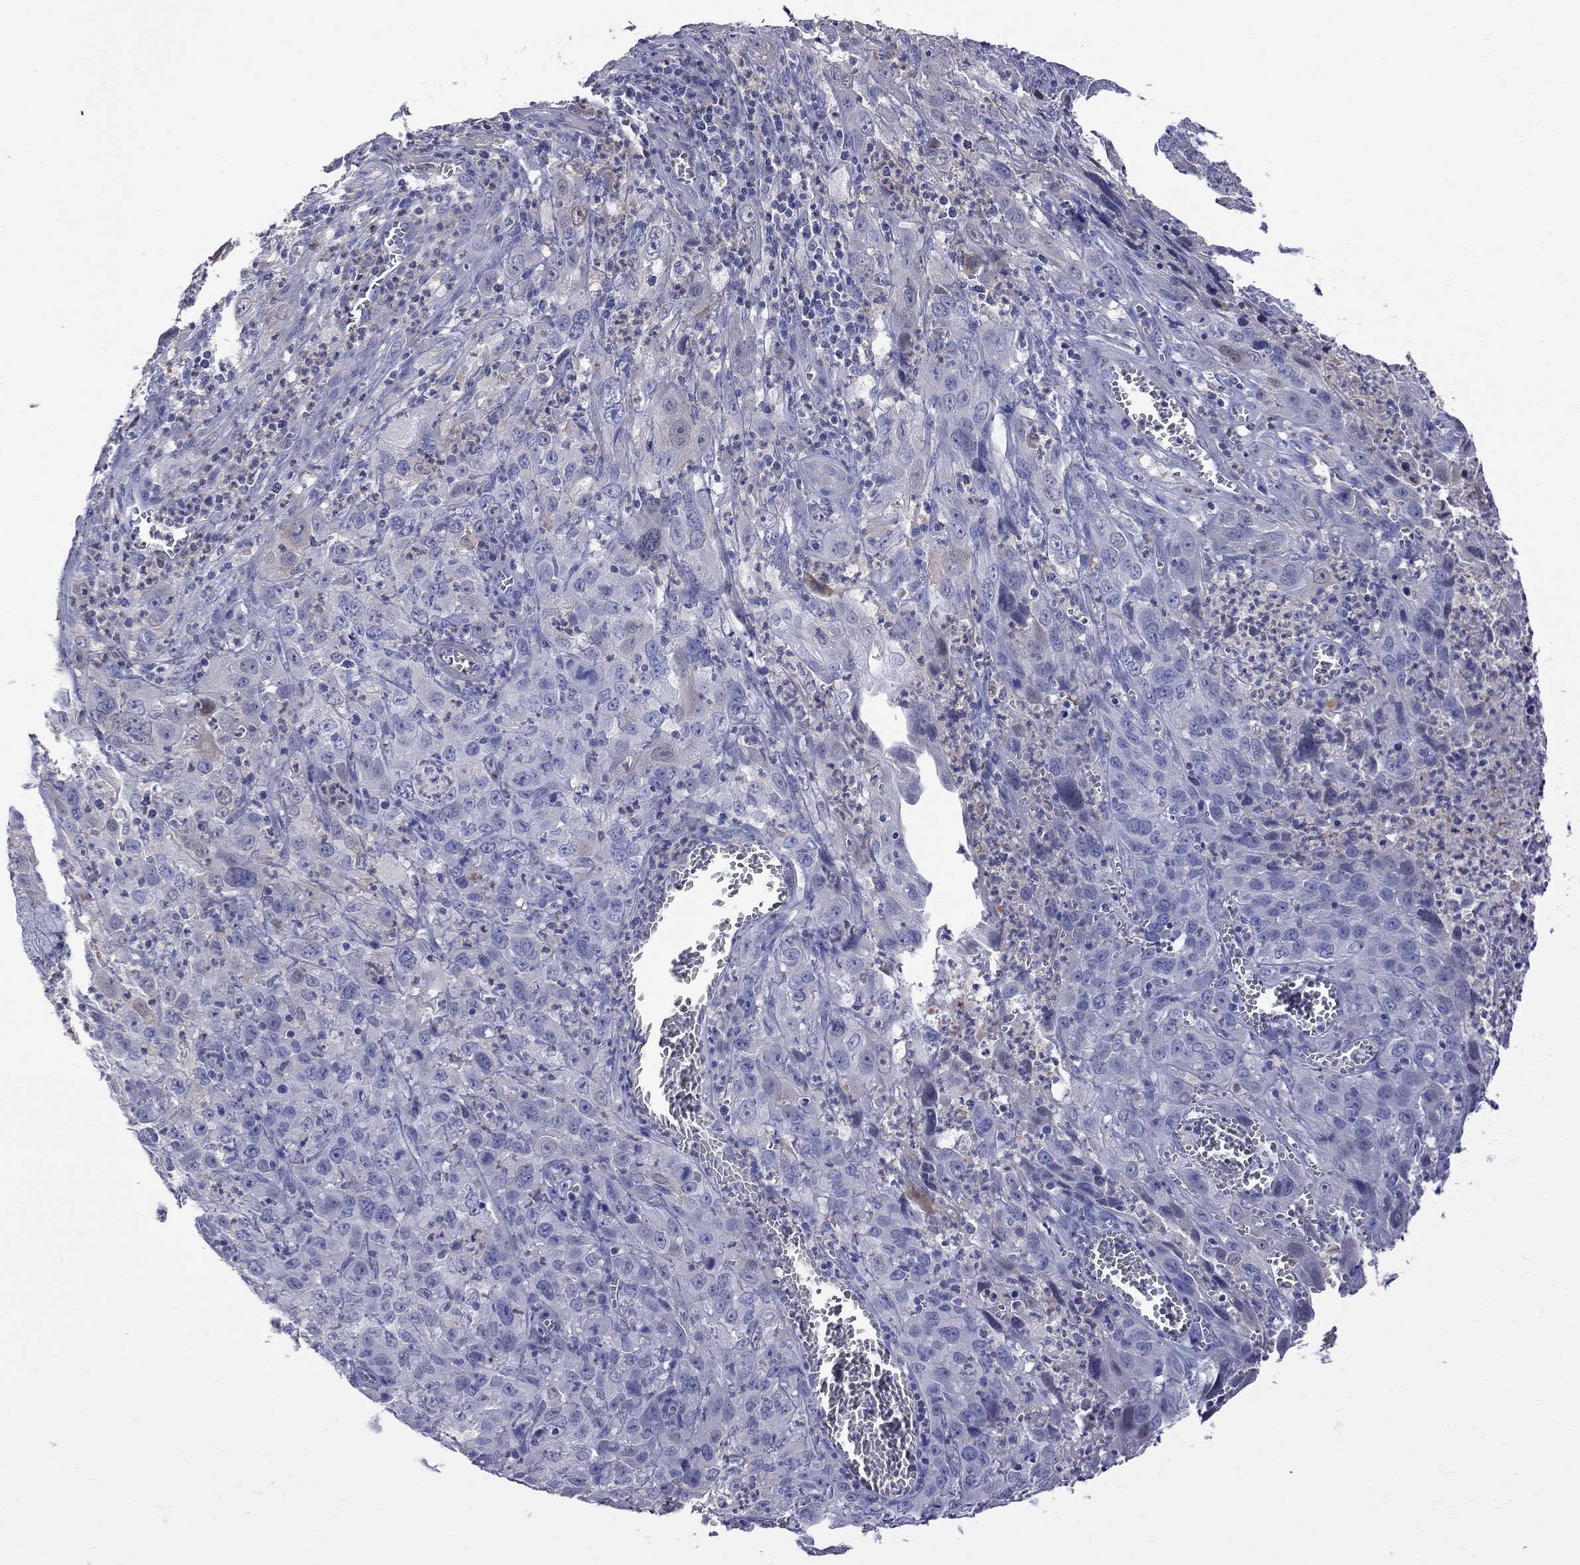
{"staining": {"intensity": "negative", "quantity": "none", "location": "none"}, "tissue": "cervical cancer", "cell_type": "Tumor cells", "image_type": "cancer", "snomed": [{"axis": "morphology", "description": "Squamous cell carcinoma, NOS"}, {"axis": "topography", "description": "Cervix"}], "caption": "This is an IHC photomicrograph of human squamous cell carcinoma (cervical). There is no staining in tumor cells.", "gene": "S100A3", "patient": {"sex": "female", "age": 32}}